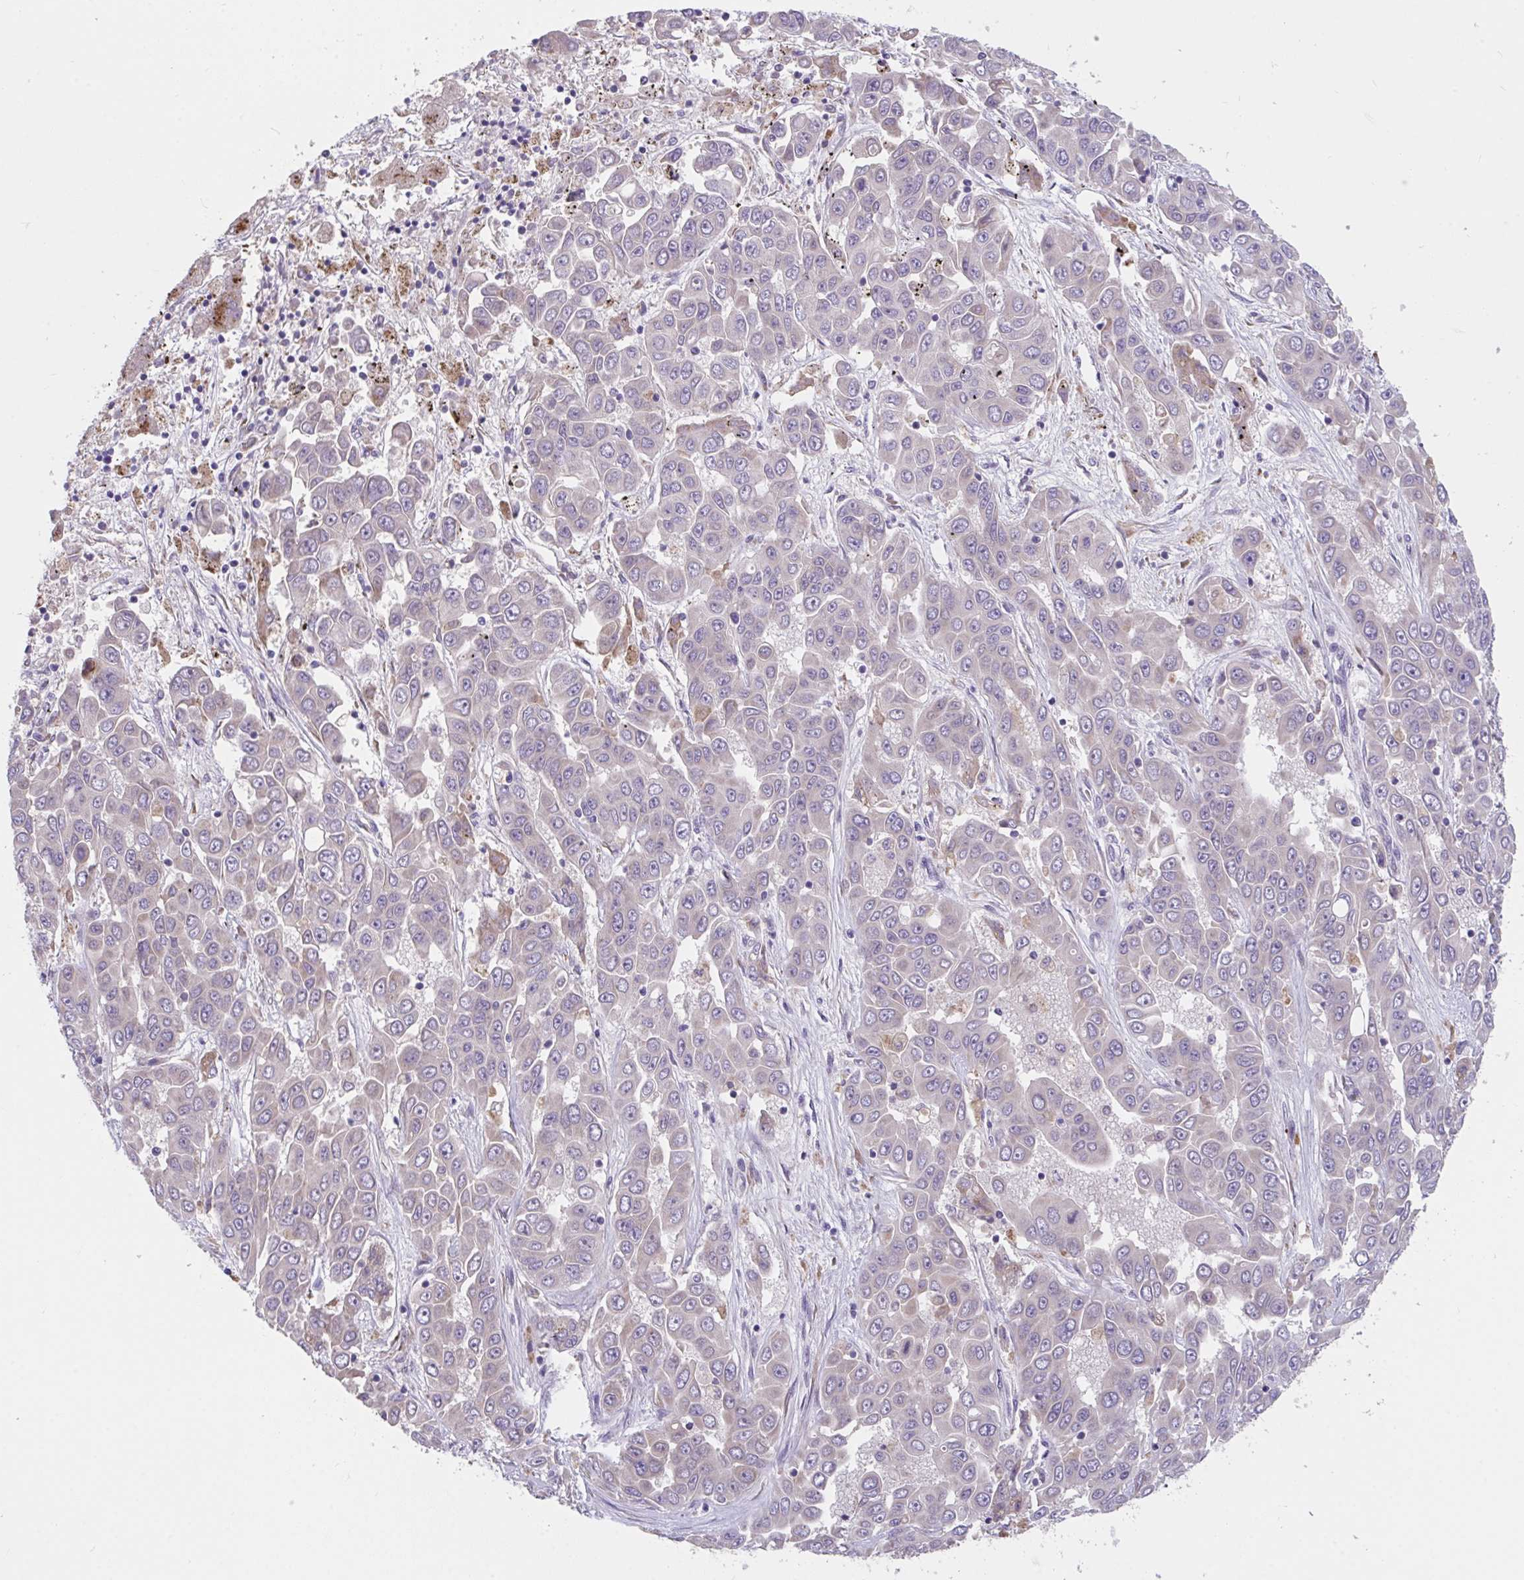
{"staining": {"intensity": "weak", "quantity": "<25%", "location": "cytoplasmic/membranous"}, "tissue": "liver cancer", "cell_type": "Tumor cells", "image_type": "cancer", "snomed": [{"axis": "morphology", "description": "Cholangiocarcinoma"}, {"axis": "topography", "description": "Liver"}], "caption": "The IHC histopathology image has no significant staining in tumor cells of liver cancer tissue. The staining is performed using DAB (3,3'-diaminobenzidine) brown chromogen with nuclei counter-stained in using hematoxylin.", "gene": "SUSD4", "patient": {"sex": "female", "age": 52}}